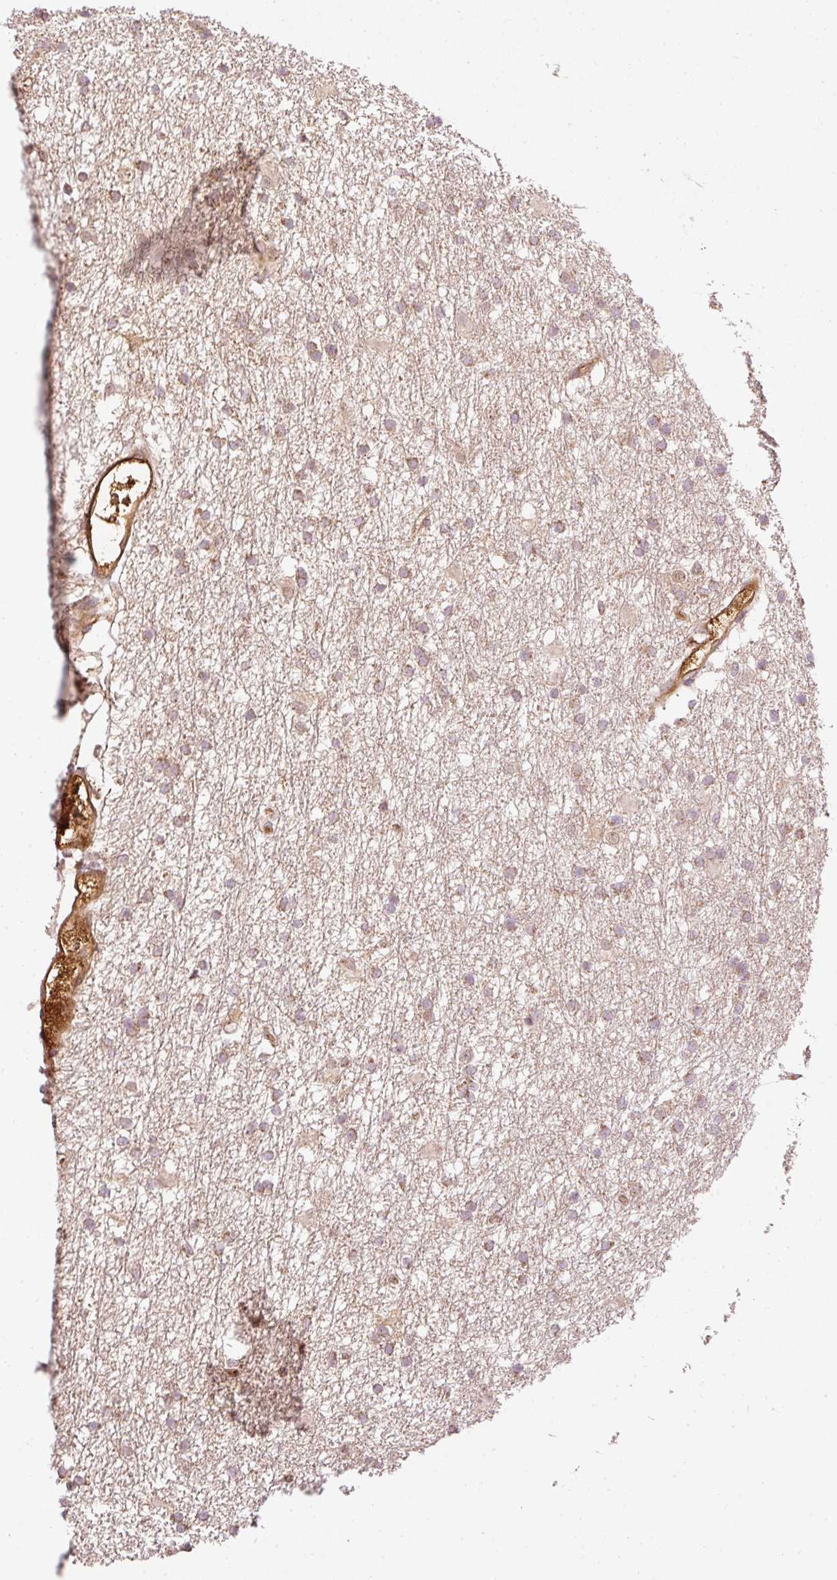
{"staining": {"intensity": "weak", "quantity": ">75%", "location": "cytoplasmic/membranous"}, "tissue": "glioma", "cell_type": "Tumor cells", "image_type": "cancer", "snomed": [{"axis": "morphology", "description": "Glioma, malignant, High grade"}, {"axis": "topography", "description": "Brain"}], "caption": "This micrograph reveals glioma stained with immunohistochemistry (IHC) to label a protein in brown. The cytoplasmic/membranous of tumor cells show weak positivity for the protein. Nuclei are counter-stained blue.", "gene": "SERPING1", "patient": {"sex": "male", "age": 77}}